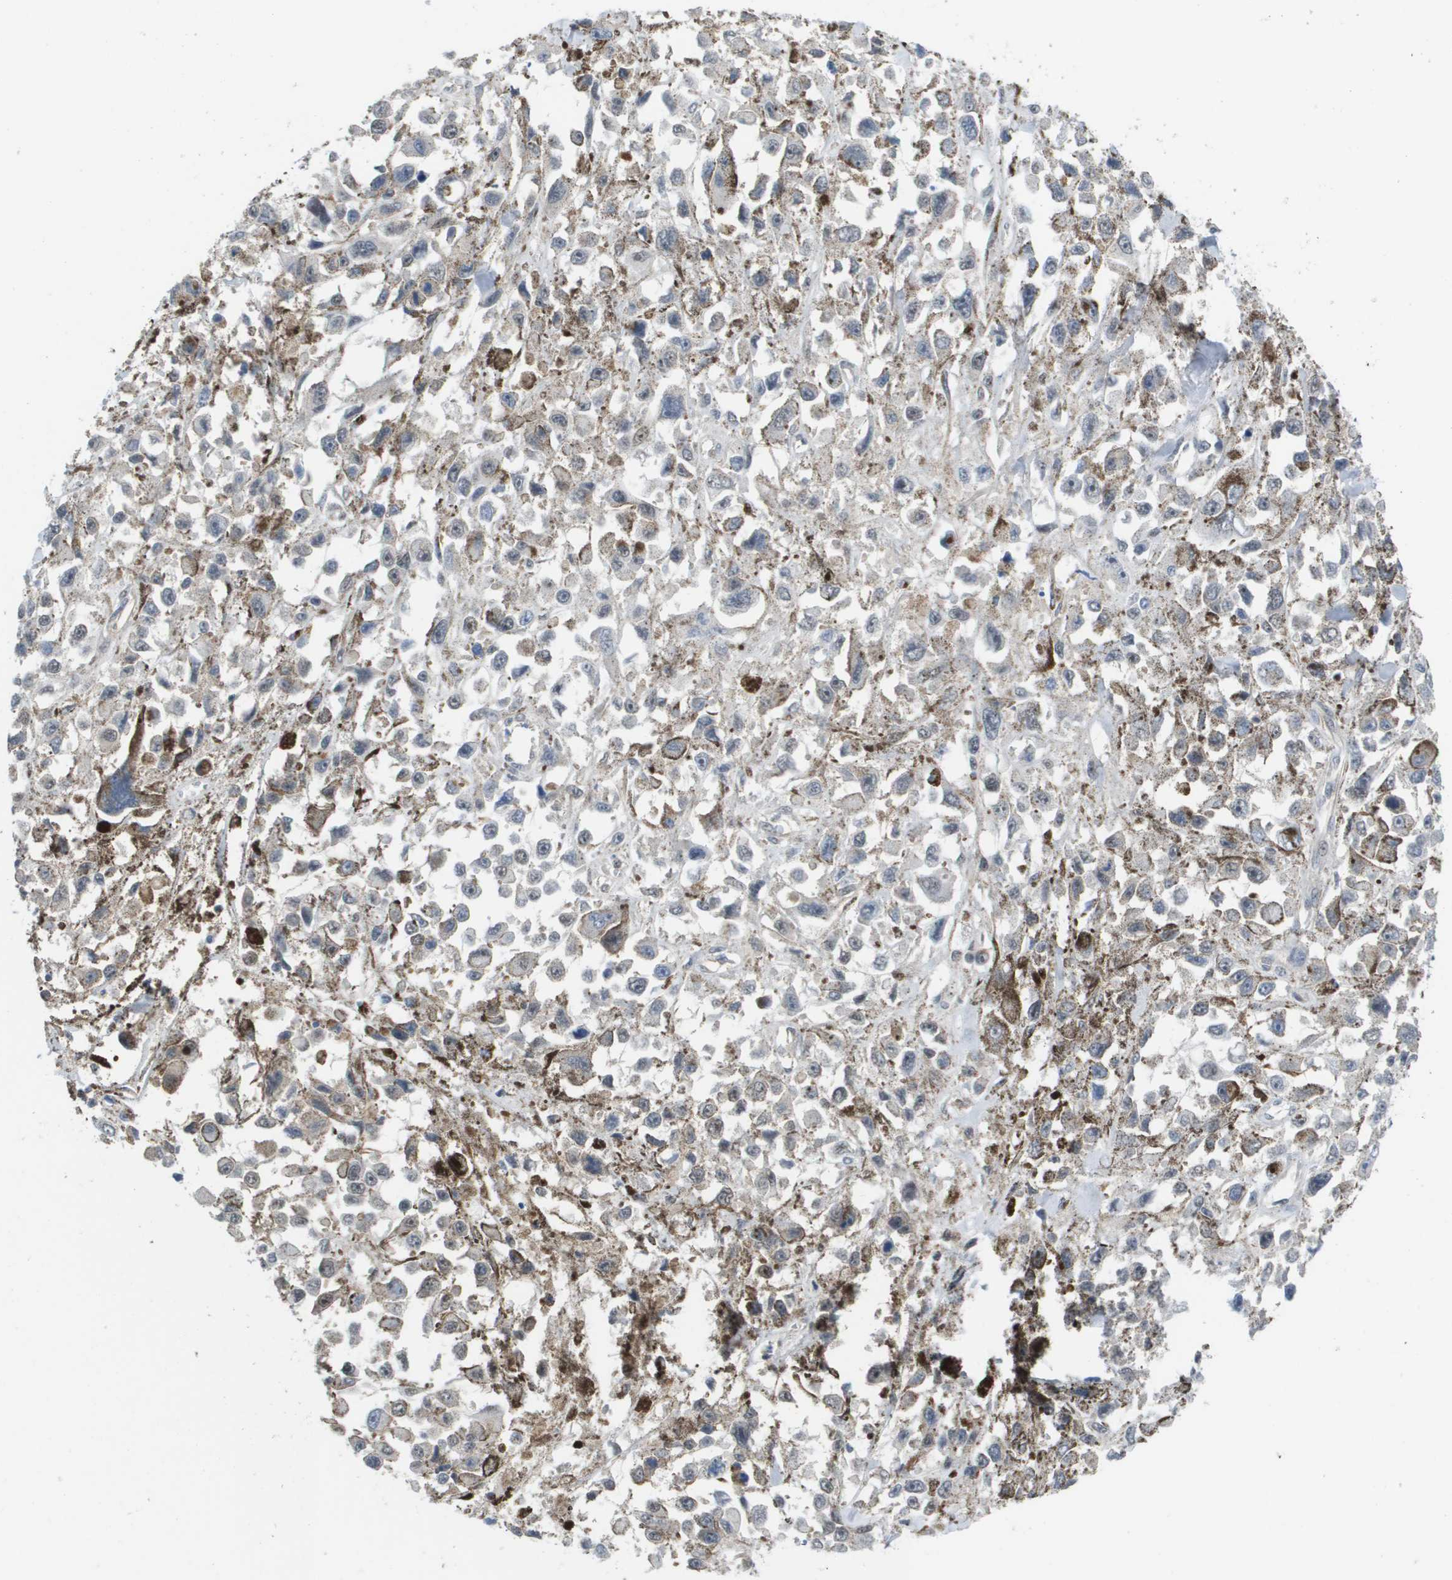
{"staining": {"intensity": "negative", "quantity": "none", "location": "none"}, "tissue": "melanoma", "cell_type": "Tumor cells", "image_type": "cancer", "snomed": [{"axis": "morphology", "description": "Malignant melanoma, Metastatic site"}, {"axis": "topography", "description": "Lymph node"}], "caption": "High power microscopy image of an IHC histopathology image of malignant melanoma (metastatic site), revealing no significant expression in tumor cells.", "gene": "RNF112", "patient": {"sex": "male", "age": 59}}